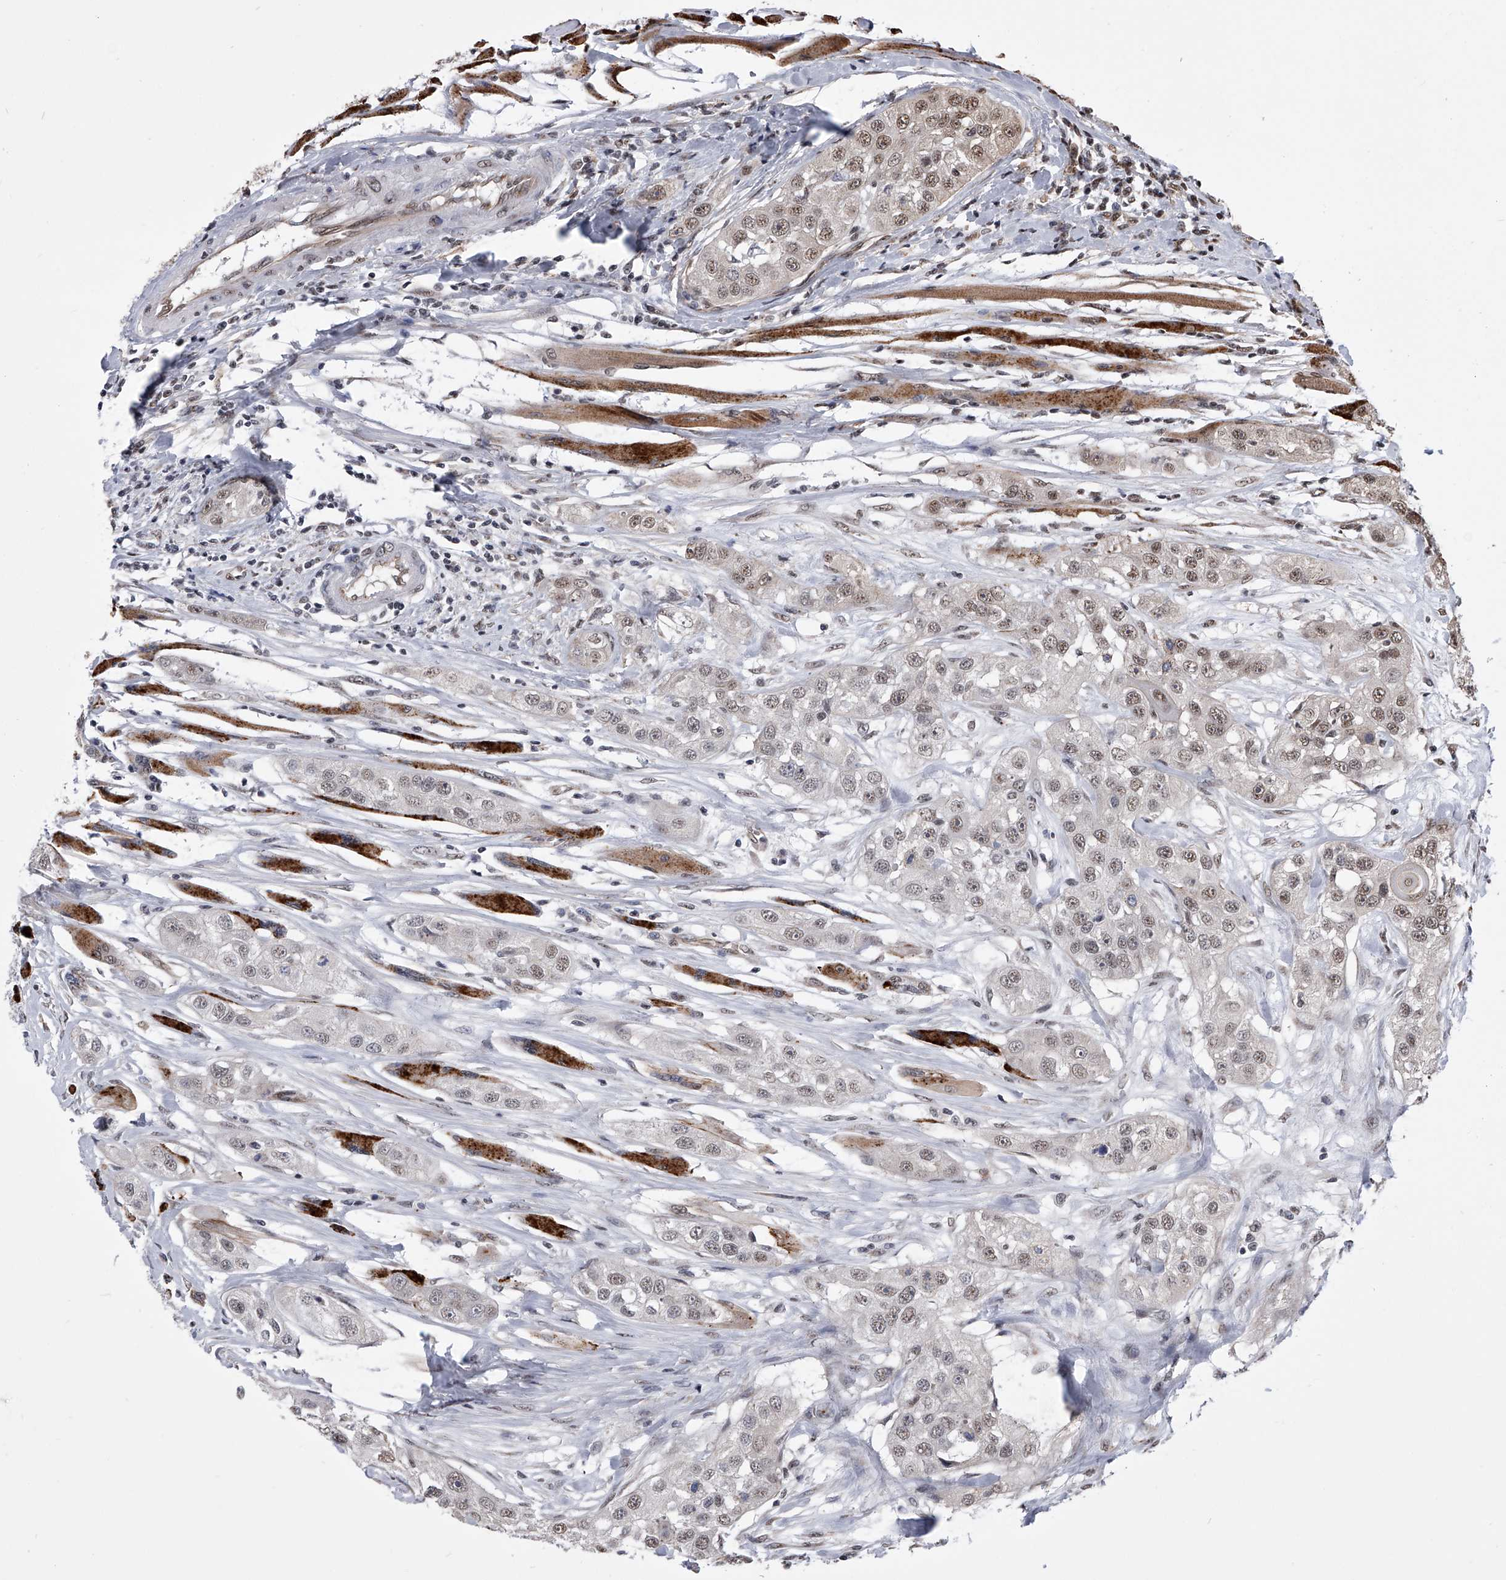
{"staining": {"intensity": "weak", "quantity": ">75%", "location": "nuclear"}, "tissue": "head and neck cancer", "cell_type": "Tumor cells", "image_type": "cancer", "snomed": [{"axis": "morphology", "description": "Normal tissue, NOS"}, {"axis": "morphology", "description": "Squamous cell carcinoma, NOS"}, {"axis": "topography", "description": "Skeletal muscle"}, {"axis": "topography", "description": "Head-Neck"}], "caption": "Immunohistochemistry (IHC) photomicrograph of human head and neck cancer stained for a protein (brown), which exhibits low levels of weak nuclear positivity in approximately >75% of tumor cells.", "gene": "ZNF76", "patient": {"sex": "male", "age": 51}}